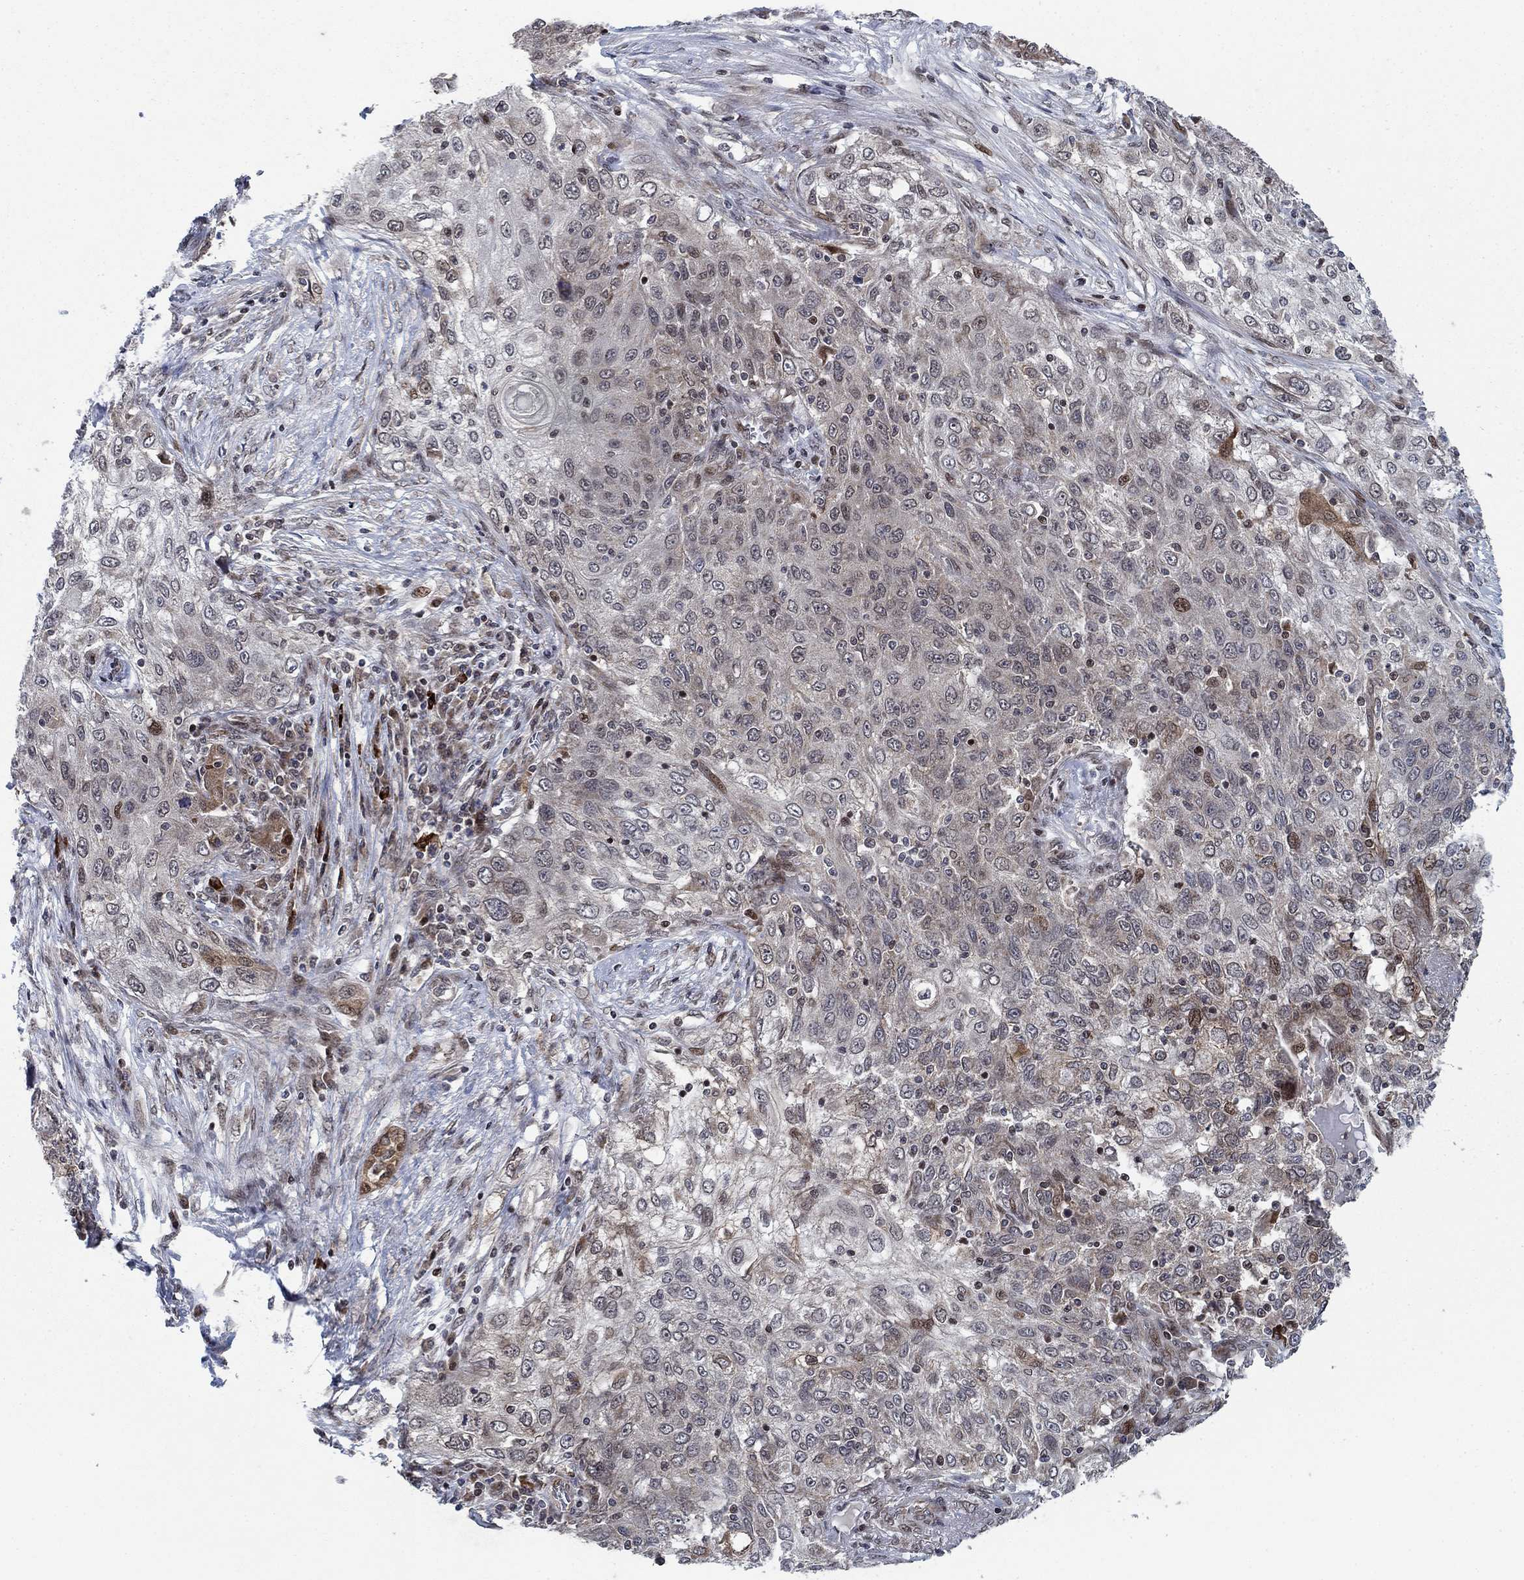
{"staining": {"intensity": "moderate", "quantity": "<25%", "location": "nuclear"}, "tissue": "lung cancer", "cell_type": "Tumor cells", "image_type": "cancer", "snomed": [{"axis": "morphology", "description": "Squamous cell carcinoma, NOS"}, {"axis": "topography", "description": "Lung"}], "caption": "Immunohistochemistry (IHC) (DAB) staining of human lung cancer displays moderate nuclear protein expression in approximately <25% of tumor cells.", "gene": "PRICKLE4", "patient": {"sex": "female", "age": 69}}